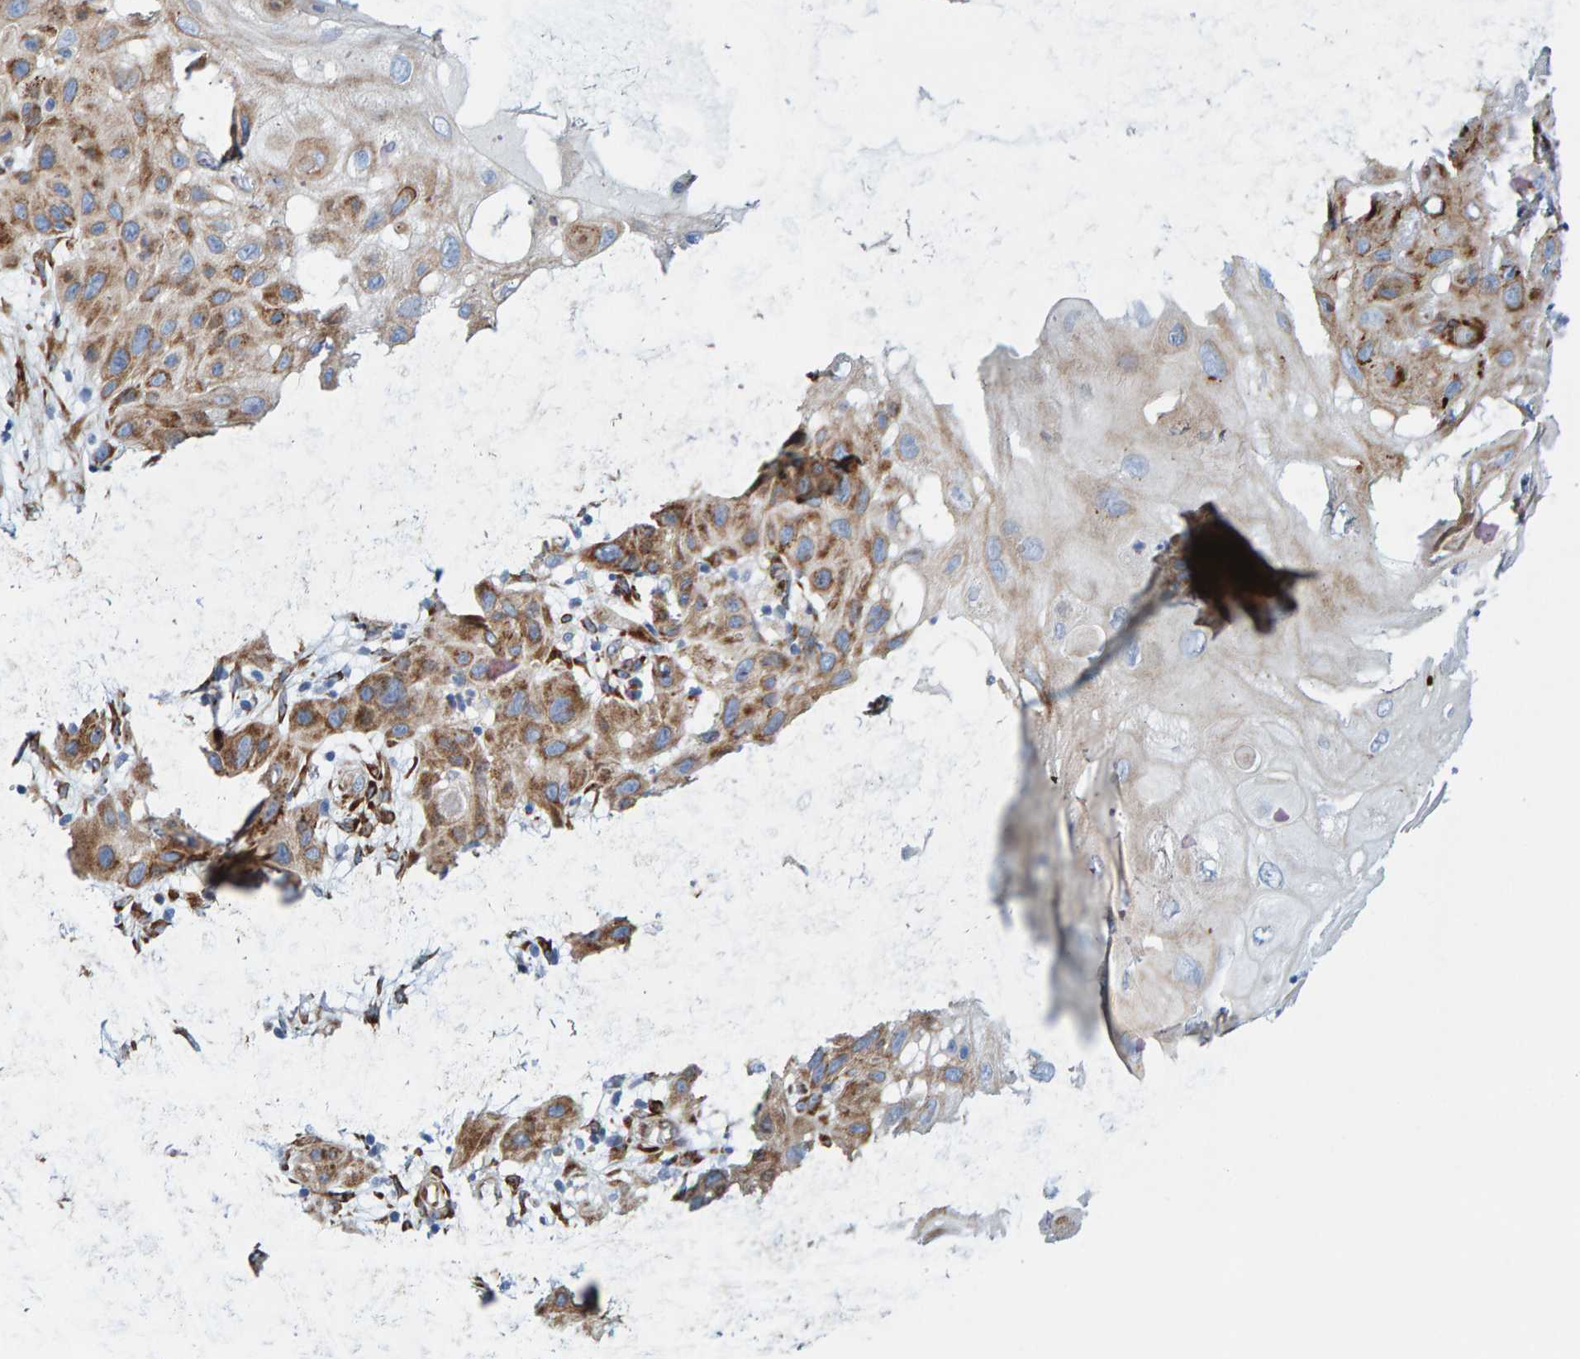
{"staining": {"intensity": "moderate", "quantity": ">75%", "location": "cytoplasmic/membranous"}, "tissue": "skin cancer", "cell_type": "Tumor cells", "image_type": "cancer", "snomed": [{"axis": "morphology", "description": "Squamous cell carcinoma, NOS"}, {"axis": "topography", "description": "Skin"}], "caption": "A medium amount of moderate cytoplasmic/membranous expression is appreciated in about >75% of tumor cells in skin squamous cell carcinoma tissue.", "gene": "MMP16", "patient": {"sex": "female", "age": 96}}